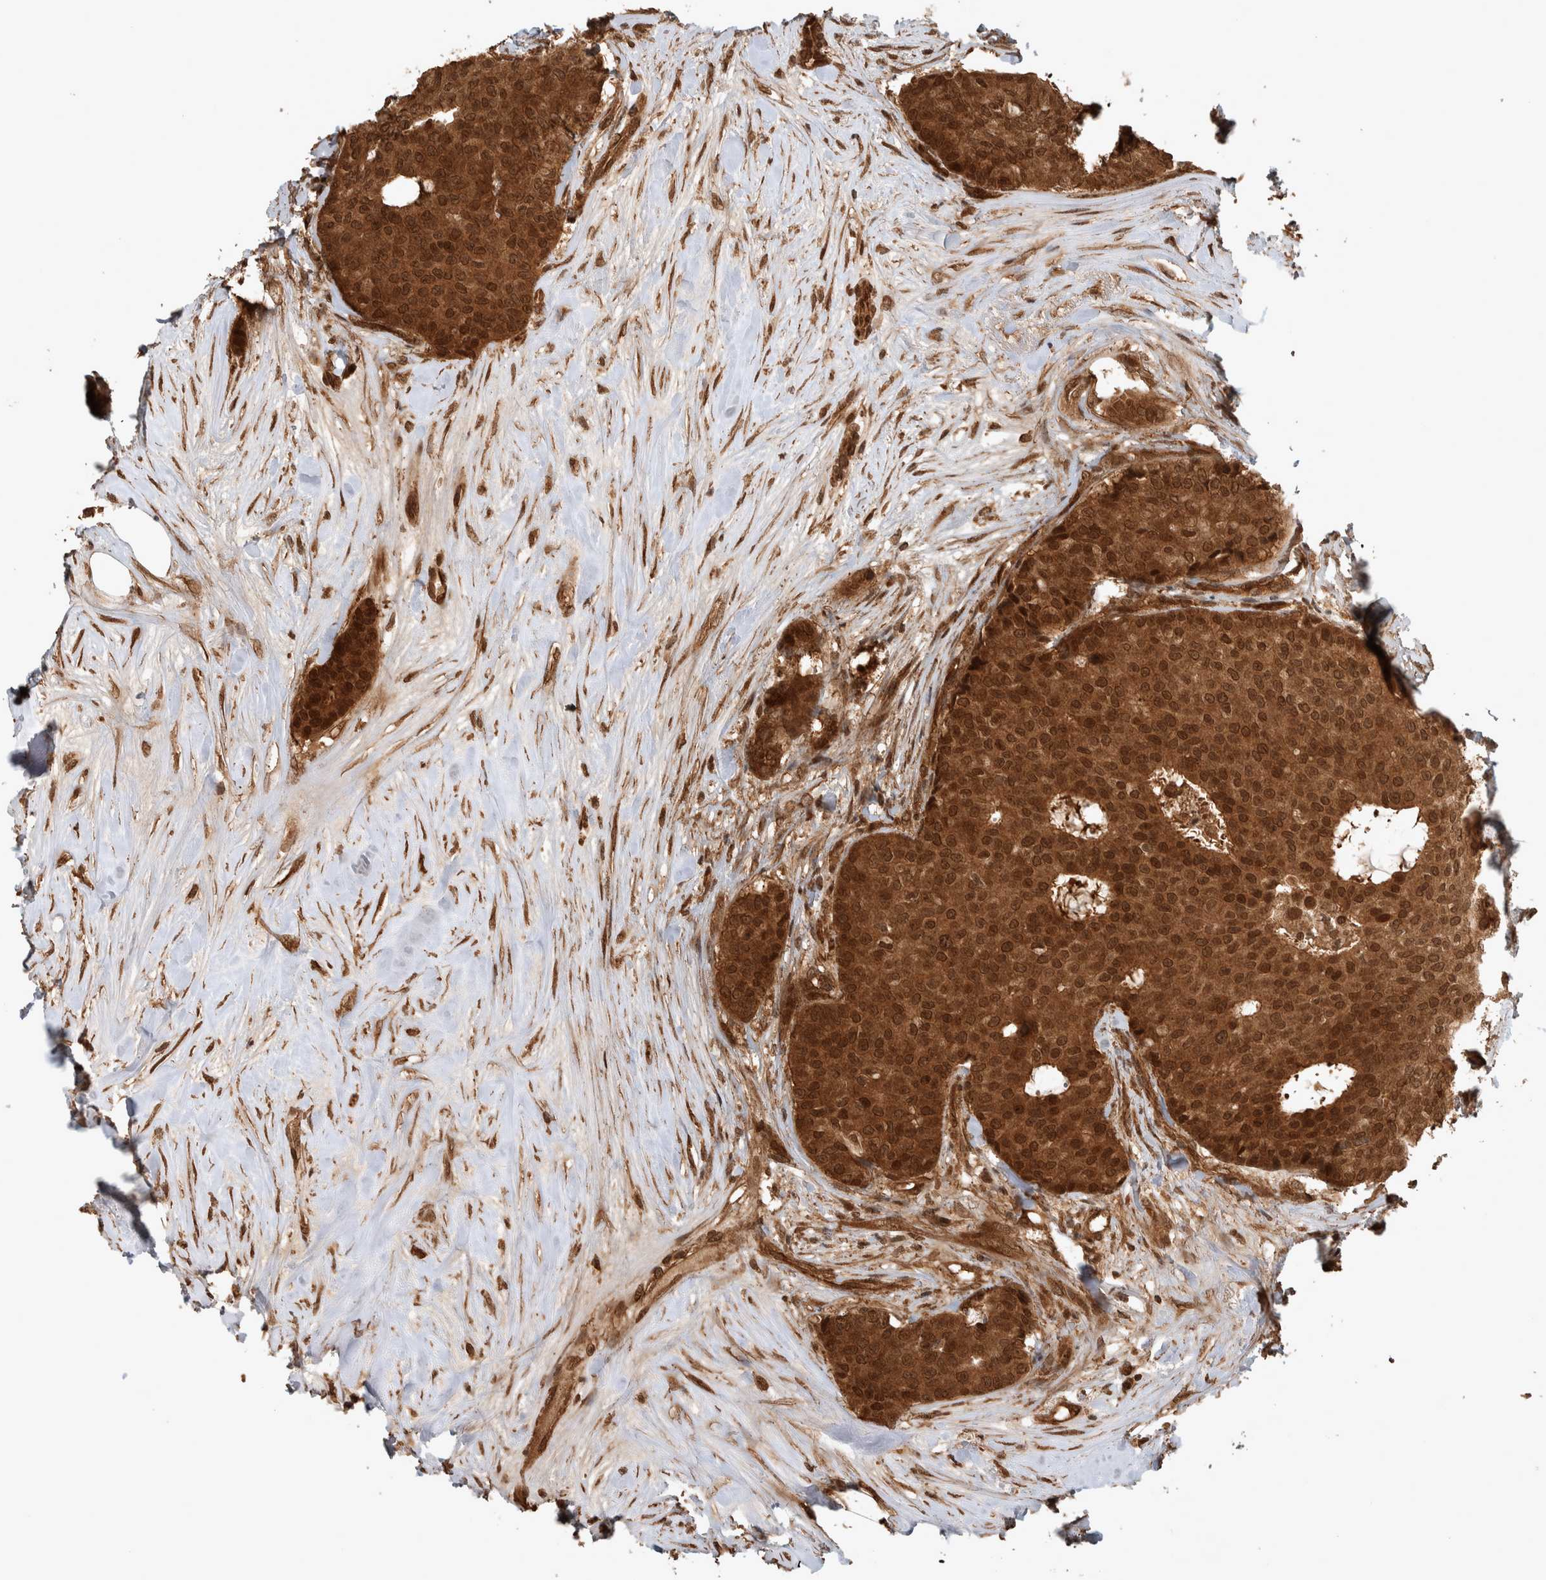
{"staining": {"intensity": "strong", "quantity": ">75%", "location": "cytoplasmic/membranous,nuclear"}, "tissue": "breast cancer", "cell_type": "Tumor cells", "image_type": "cancer", "snomed": [{"axis": "morphology", "description": "Duct carcinoma"}, {"axis": "topography", "description": "Breast"}], "caption": "Immunohistochemistry staining of breast cancer (infiltrating ductal carcinoma), which exhibits high levels of strong cytoplasmic/membranous and nuclear expression in about >75% of tumor cells indicating strong cytoplasmic/membranous and nuclear protein staining. The staining was performed using DAB (brown) for protein detection and nuclei were counterstained in hematoxylin (blue).", "gene": "CNTROB", "patient": {"sex": "female", "age": 75}}